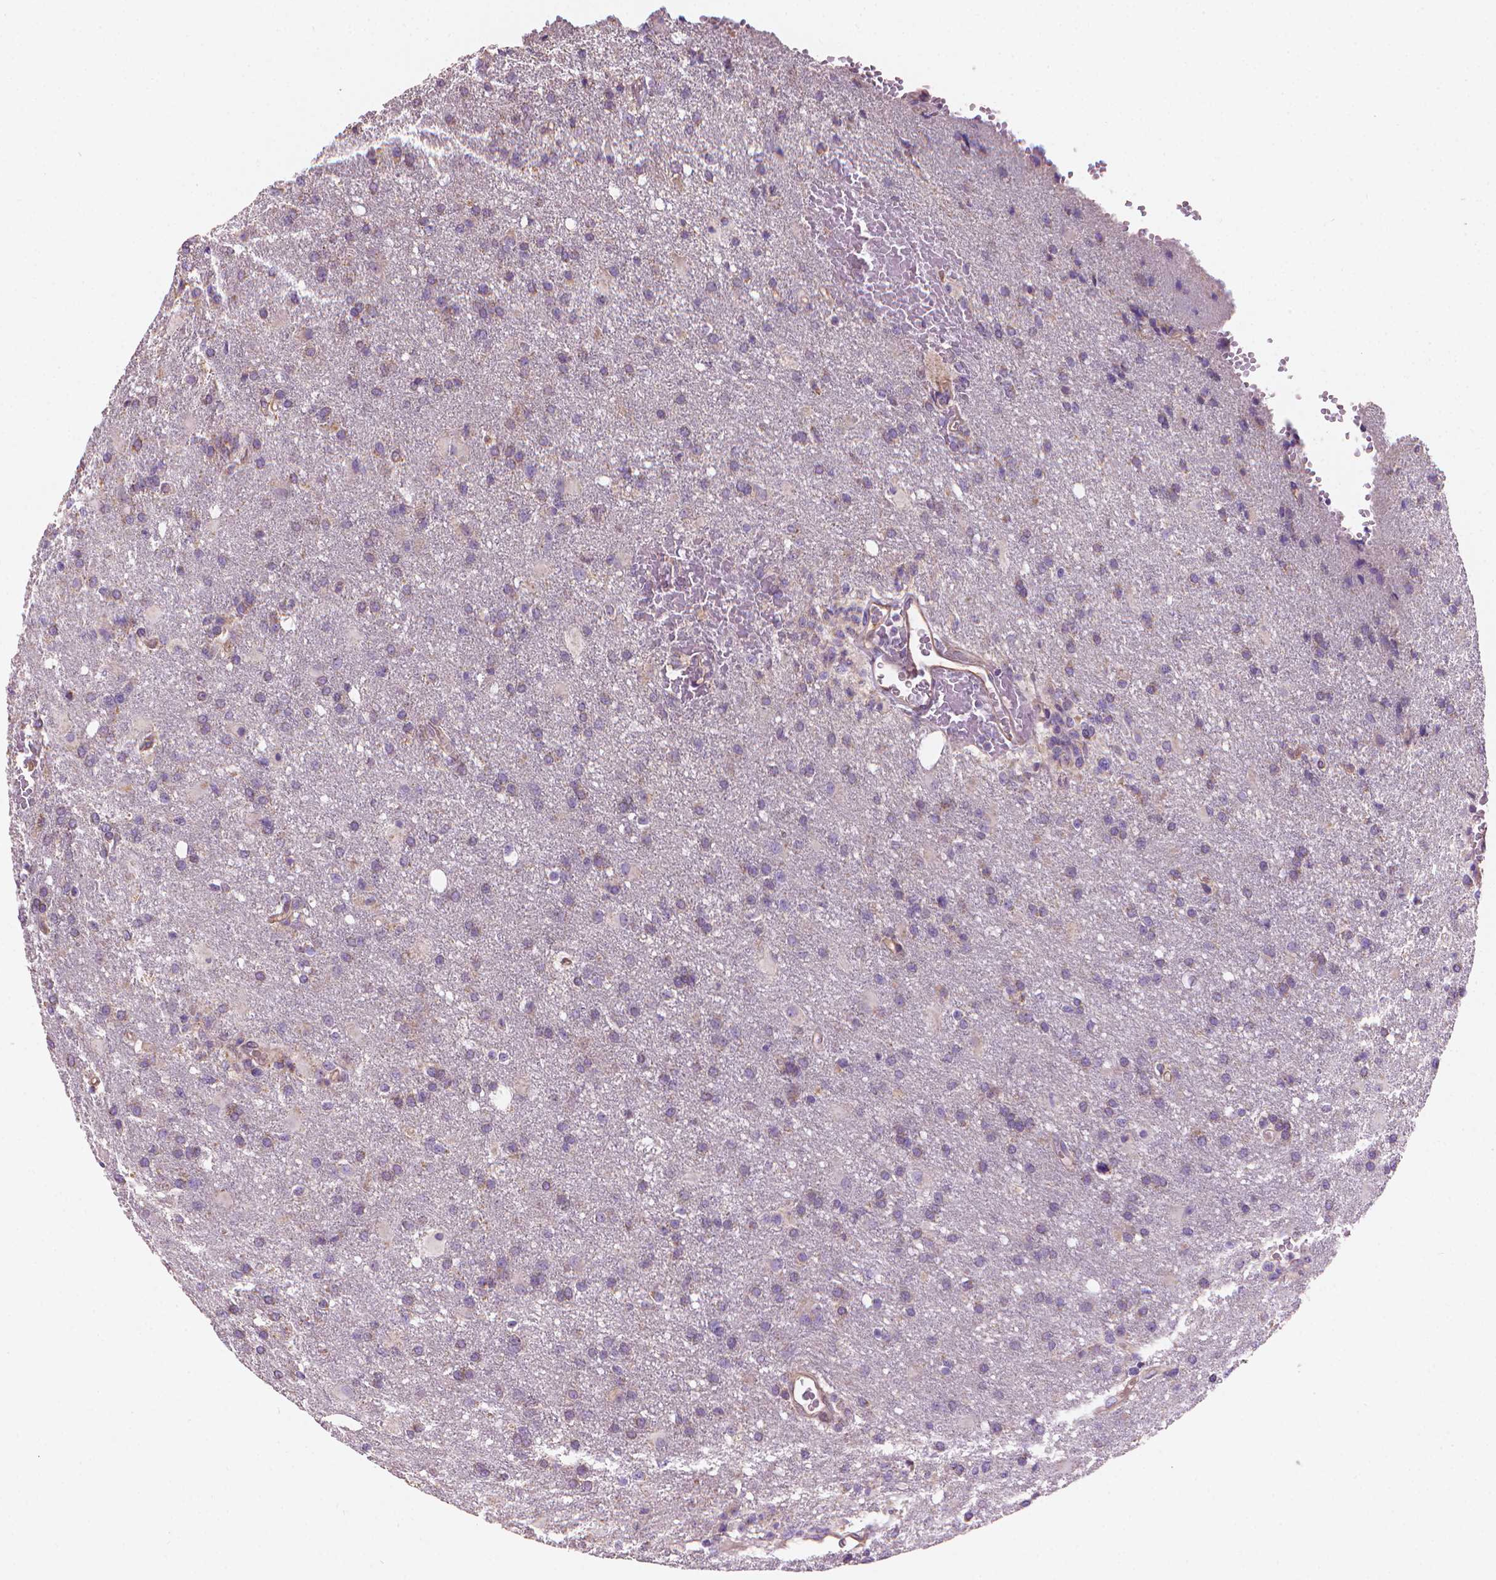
{"staining": {"intensity": "negative", "quantity": "none", "location": "none"}, "tissue": "glioma", "cell_type": "Tumor cells", "image_type": "cancer", "snomed": [{"axis": "morphology", "description": "Glioma, malignant, High grade"}, {"axis": "topography", "description": "Brain"}], "caption": "High magnification brightfield microscopy of malignant glioma (high-grade) stained with DAB (brown) and counterstained with hematoxylin (blue): tumor cells show no significant expression.", "gene": "TTC29", "patient": {"sex": "male", "age": 68}}